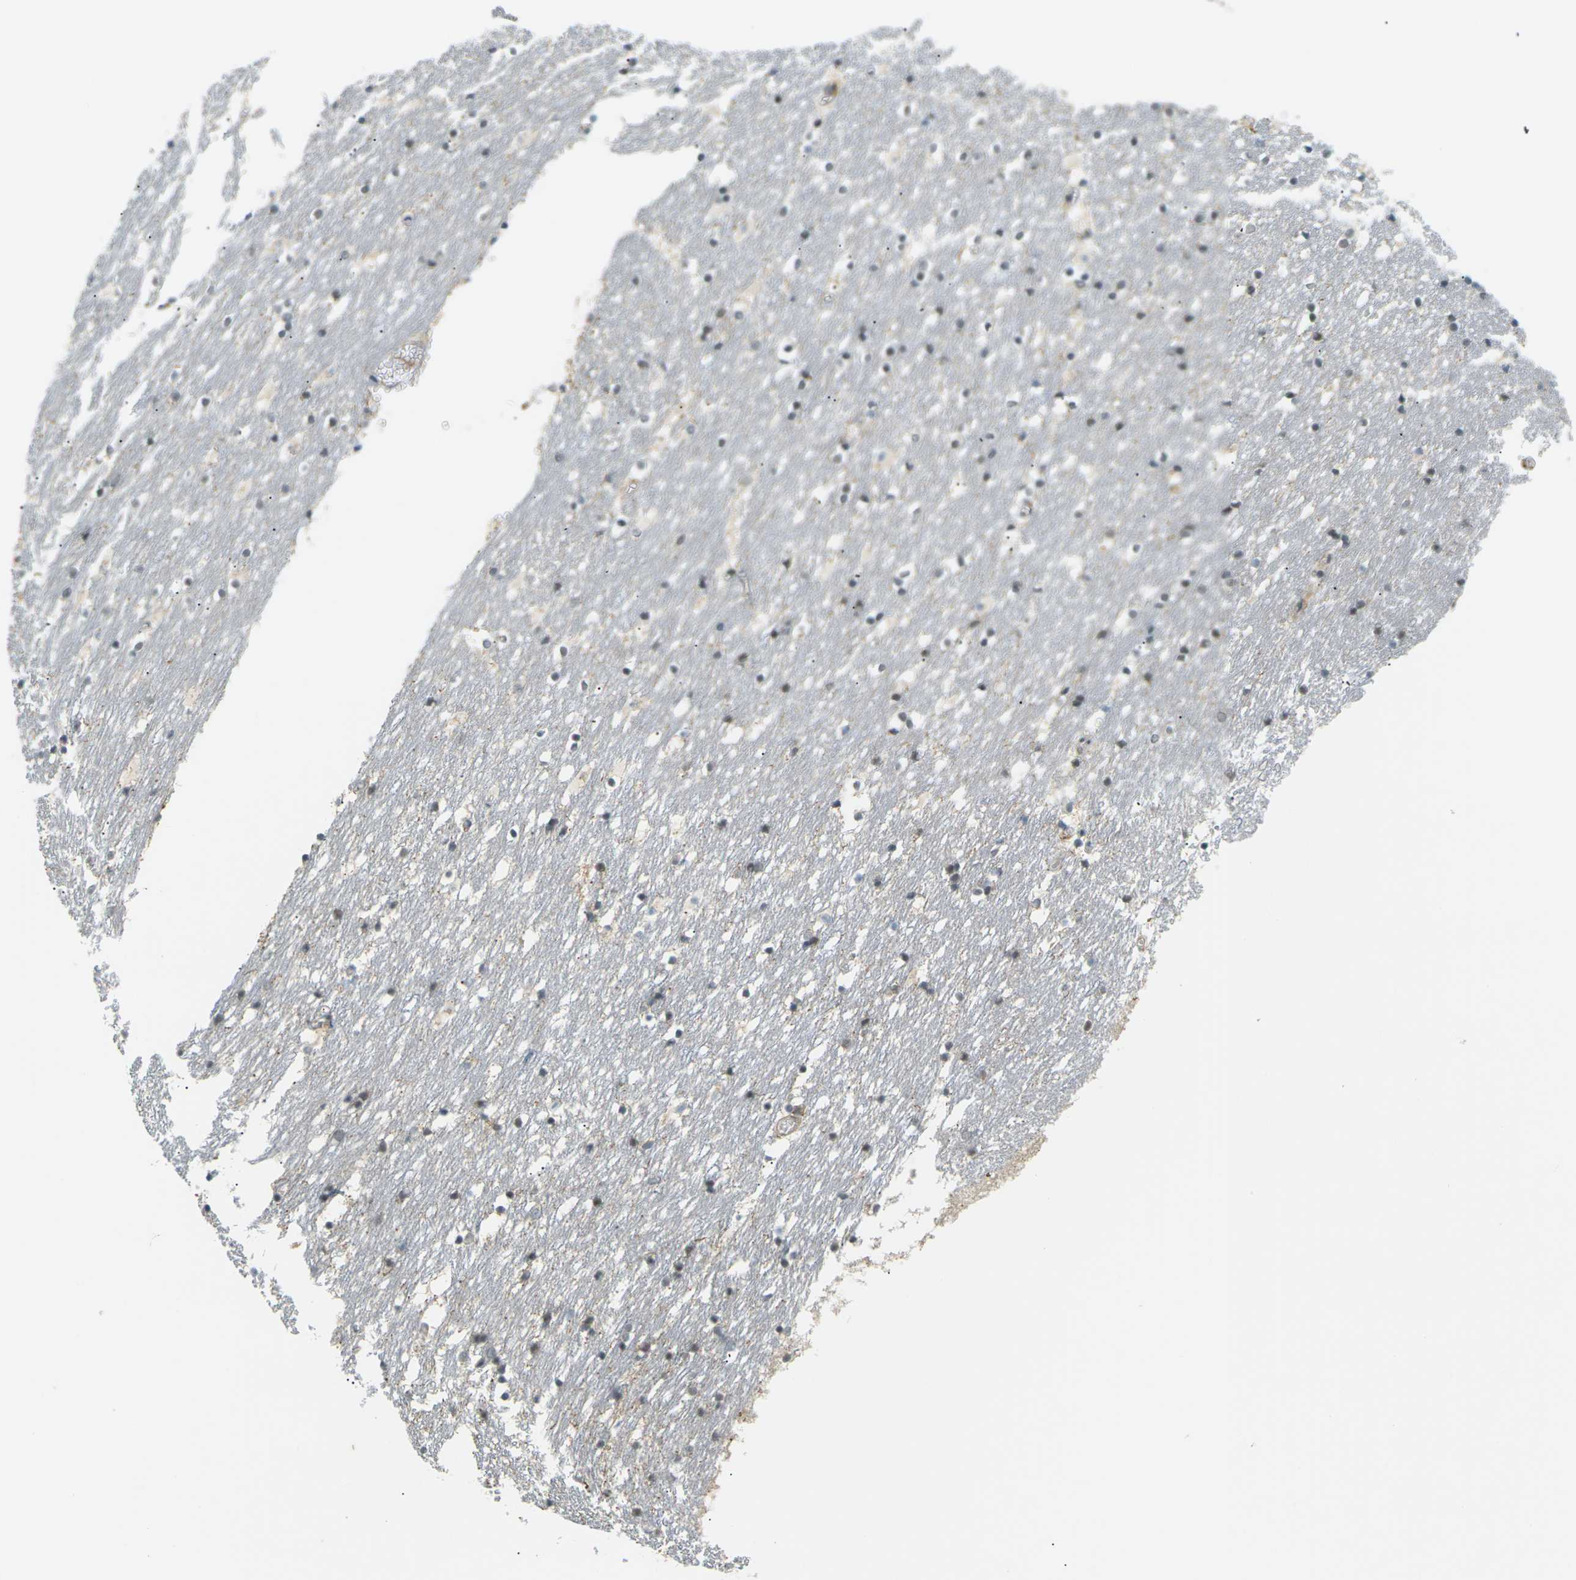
{"staining": {"intensity": "negative", "quantity": "none", "location": "none"}, "tissue": "caudate", "cell_type": "Glial cells", "image_type": "normal", "snomed": [{"axis": "morphology", "description": "Normal tissue, NOS"}, {"axis": "topography", "description": "Lateral ventricle wall"}], "caption": "Glial cells are negative for brown protein staining in unremarkable caudate. The staining is performed using DAB (3,3'-diaminobenzidine) brown chromogen with nuclei counter-stained in using hematoxylin.", "gene": "SOCS6", "patient": {"sex": "male", "age": 45}}